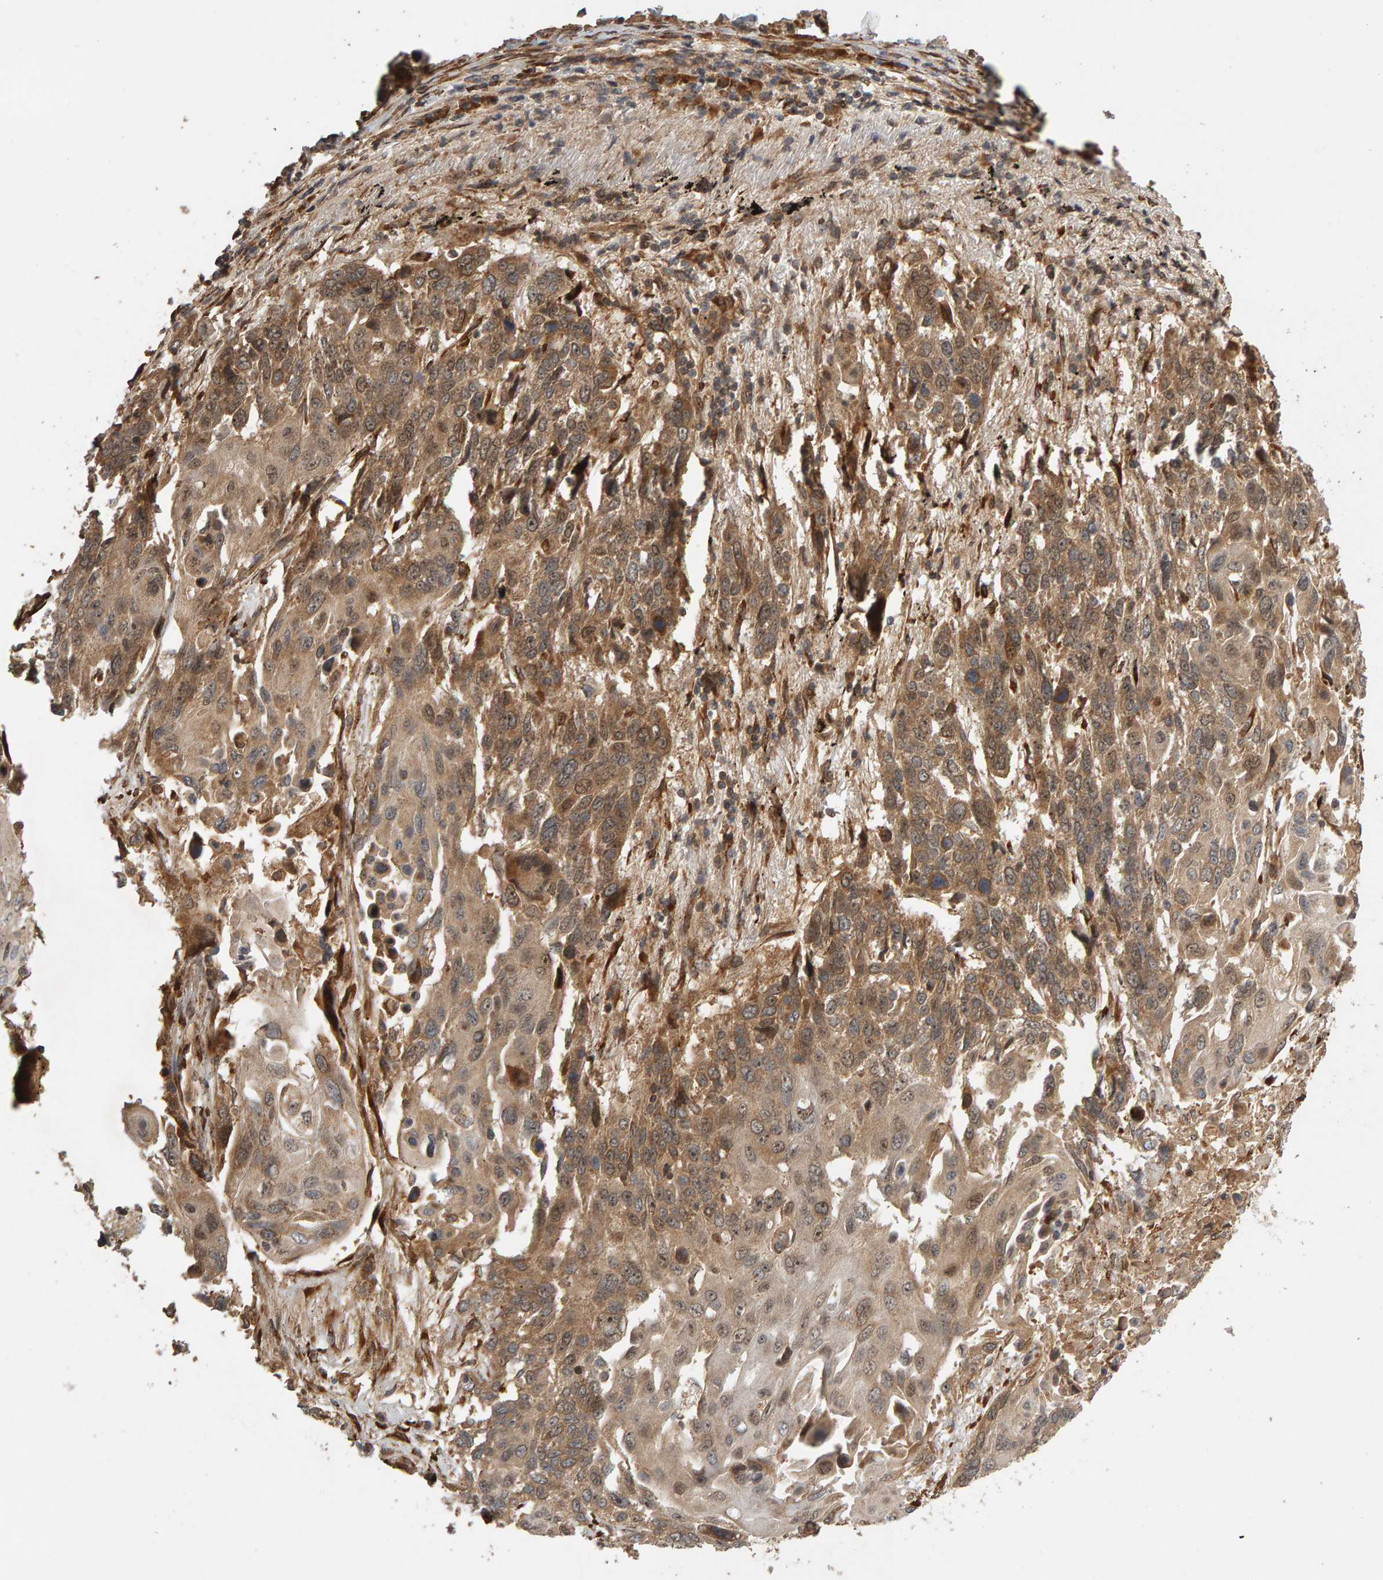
{"staining": {"intensity": "moderate", "quantity": ">75%", "location": "cytoplasmic/membranous"}, "tissue": "lung cancer", "cell_type": "Tumor cells", "image_type": "cancer", "snomed": [{"axis": "morphology", "description": "Squamous cell carcinoma, NOS"}, {"axis": "topography", "description": "Lung"}], "caption": "This photomicrograph reveals squamous cell carcinoma (lung) stained with immunohistochemistry to label a protein in brown. The cytoplasmic/membranous of tumor cells show moderate positivity for the protein. Nuclei are counter-stained blue.", "gene": "ZFAND1", "patient": {"sex": "male", "age": 66}}